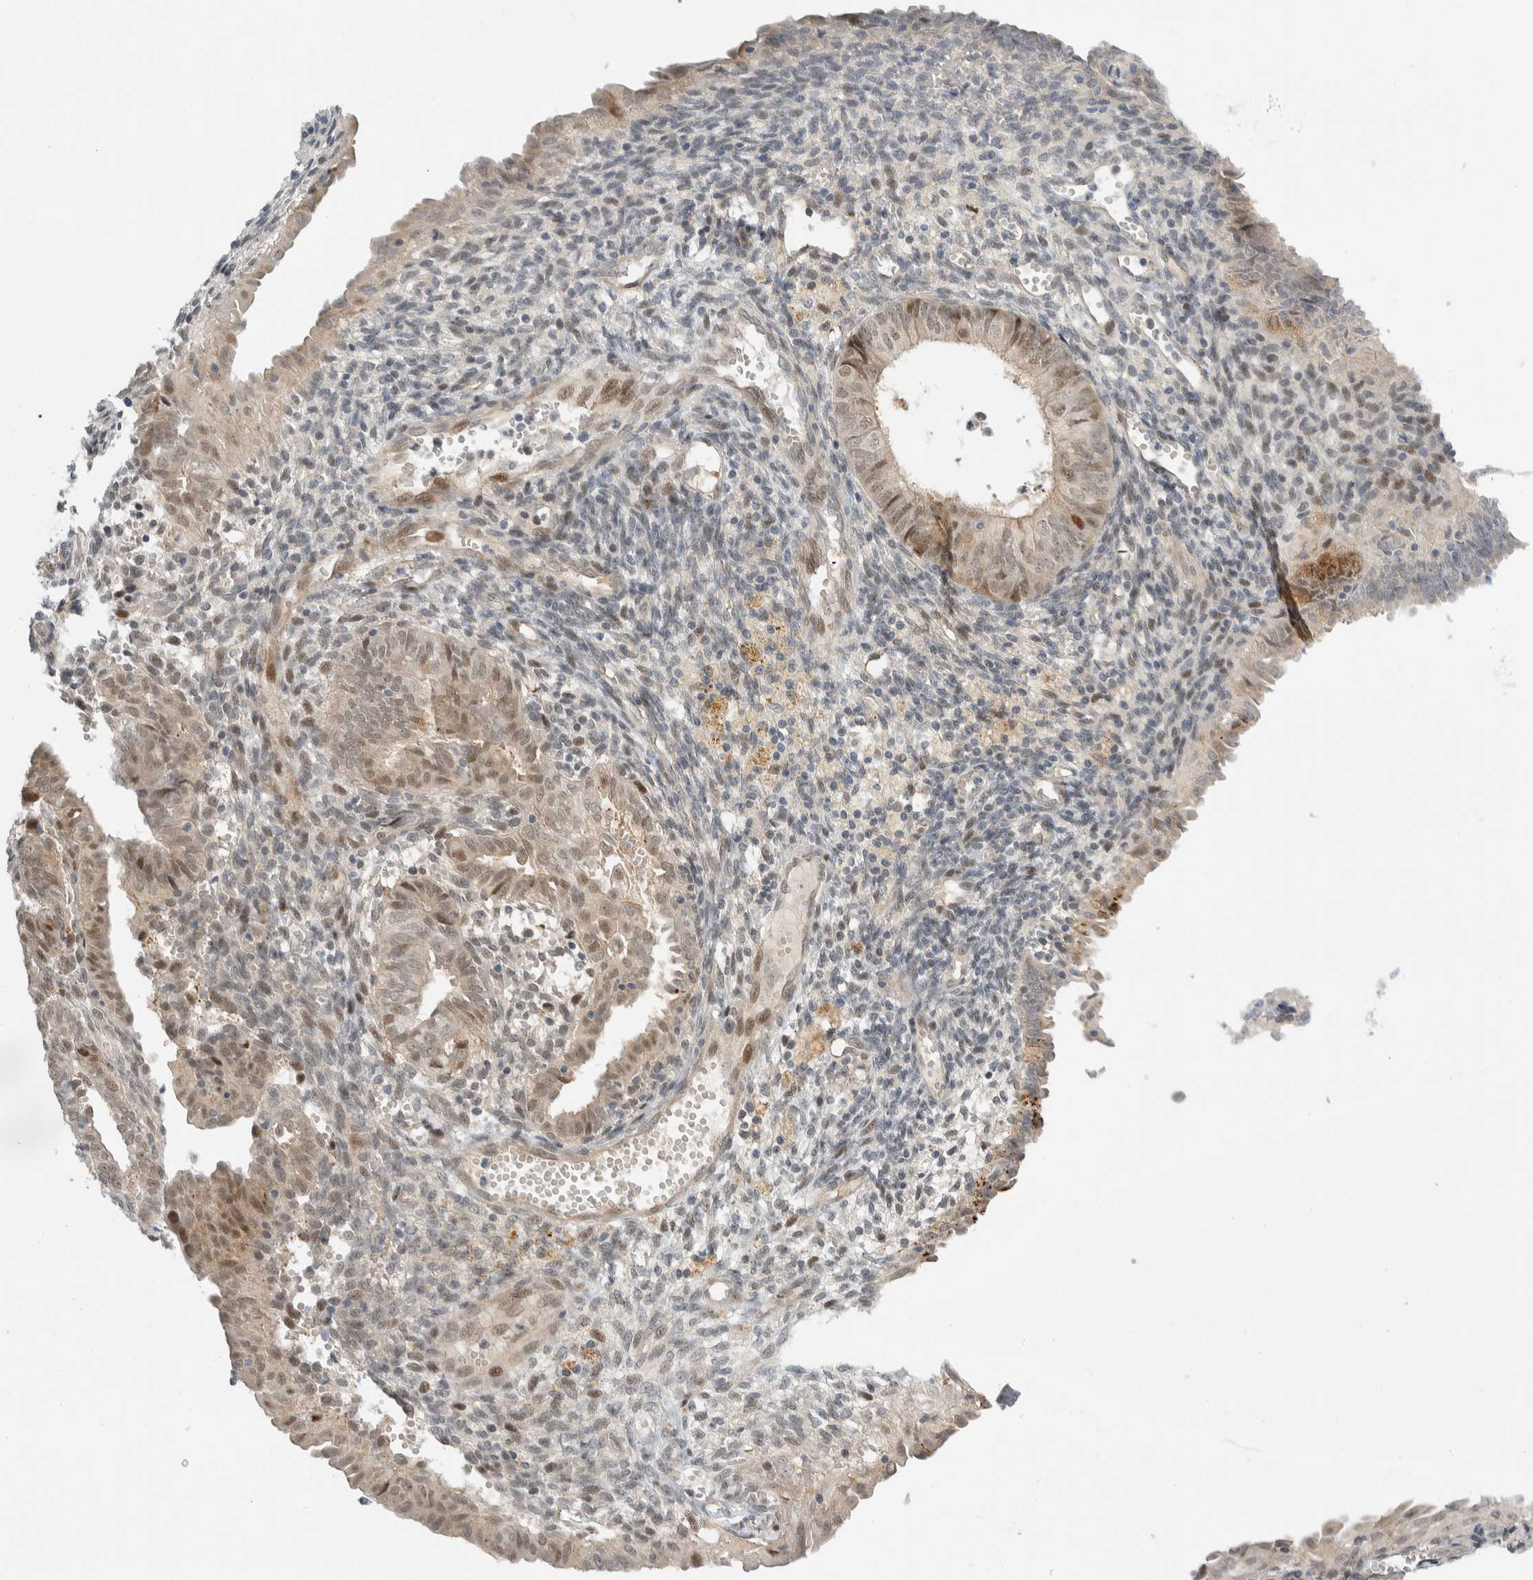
{"staining": {"intensity": "weak", "quantity": "25%-75%", "location": "cytoplasmic/membranous,nuclear"}, "tissue": "endometrial cancer", "cell_type": "Tumor cells", "image_type": "cancer", "snomed": [{"axis": "morphology", "description": "Adenocarcinoma, NOS"}, {"axis": "topography", "description": "Endometrium"}], "caption": "Weak cytoplasmic/membranous and nuclear protein positivity is identified in approximately 25%-75% of tumor cells in adenocarcinoma (endometrial). The staining was performed using DAB (3,3'-diaminobenzidine) to visualize the protein expression in brown, while the nuclei were stained in blue with hematoxylin (Magnification: 20x).", "gene": "NCR3LG1", "patient": {"sex": "female", "age": 58}}